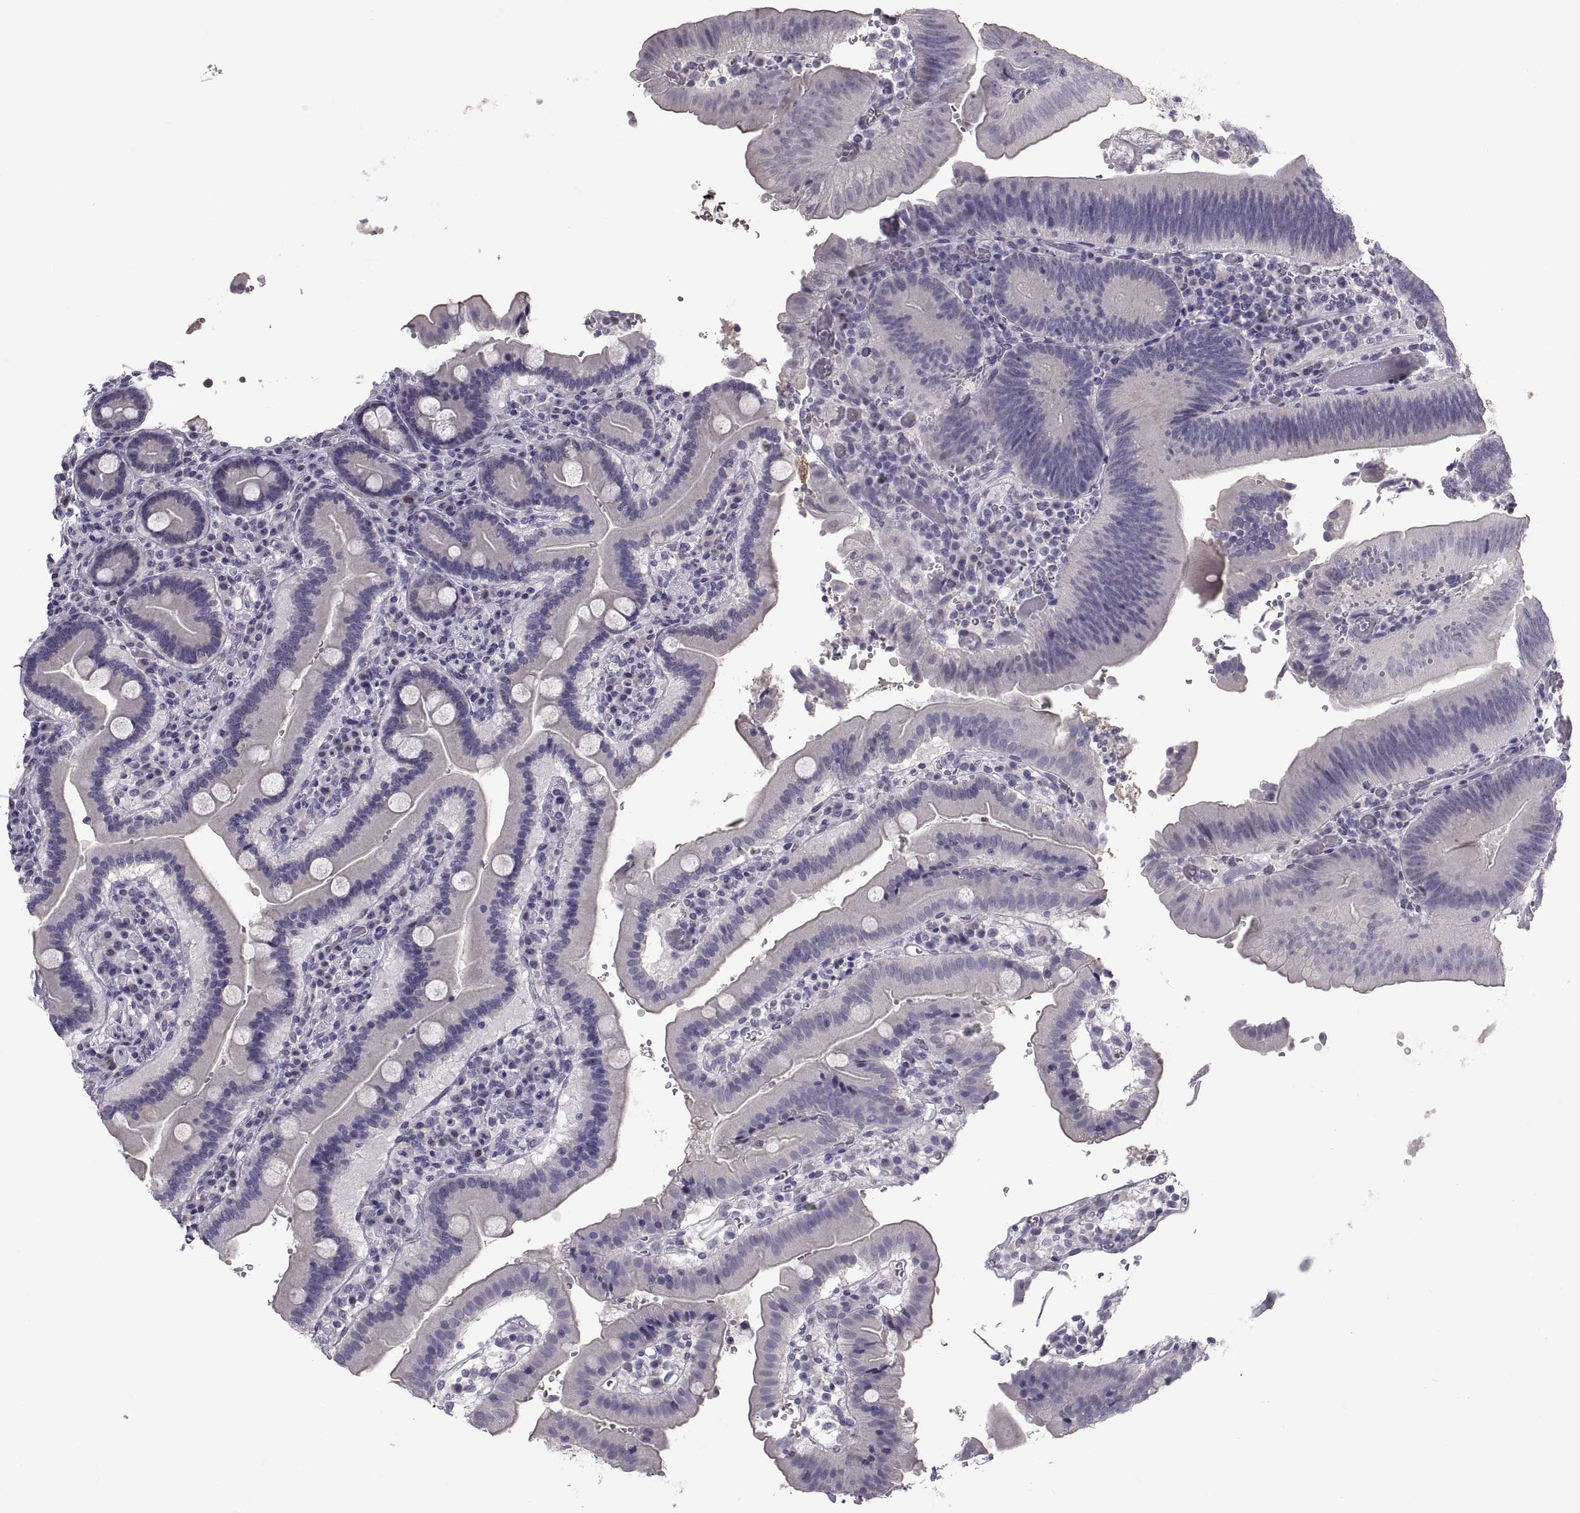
{"staining": {"intensity": "negative", "quantity": "none", "location": "none"}, "tissue": "duodenum", "cell_type": "Glandular cells", "image_type": "normal", "snomed": [{"axis": "morphology", "description": "Normal tissue, NOS"}, {"axis": "topography", "description": "Duodenum"}], "caption": "High power microscopy micrograph of an immunohistochemistry (IHC) image of normal duodenum, revealing no significant expression in glandular cells.", "gene": "PTN", "patient": {"sex": "female", "age": 62}}